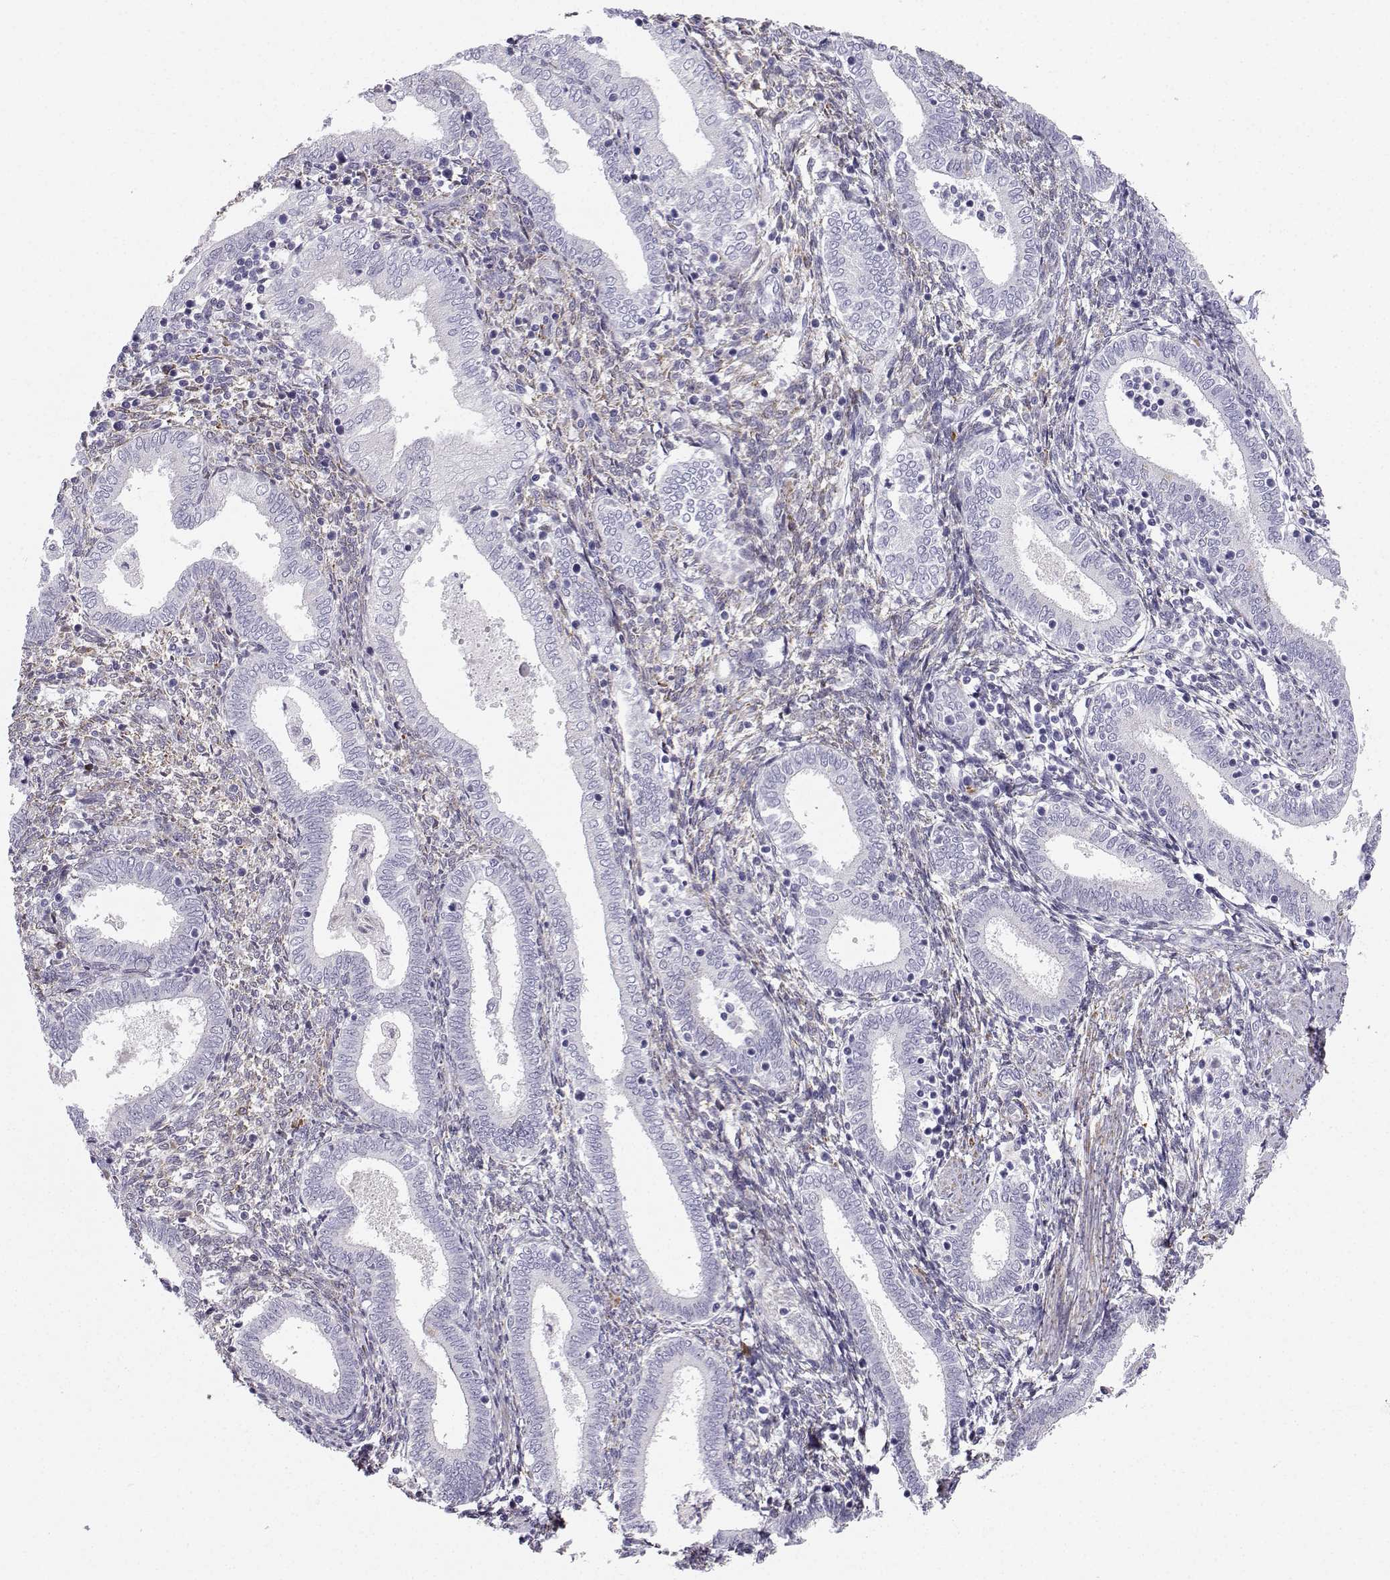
{"staining": {"intensity": "negative", "quantity": "none", "location": "none"}, "tissue": "endometrium", "cell_type": "Cells in endometrial stroma", "image_type": "normal", "snomed": [{"axis": "morphology", "description": "Normal tissue, NOS"}, {"axis": "topography", "description": "Endometrium"}], "caption": "Immunohistochemistry (IHC) histopathology image of benign human endometrium stained for a protein (brown), which demonstrates no expression in cells in endometrial stroma. The staining was performed using DAB (3,3'-diaminobenzidine) to visualize the protein expression in brown, while the nuclei were stained in blue with hematoxylin (Magnification: 20x).", "gene": "DCLK3", "patient": {"sex": "female", "age": 42}}